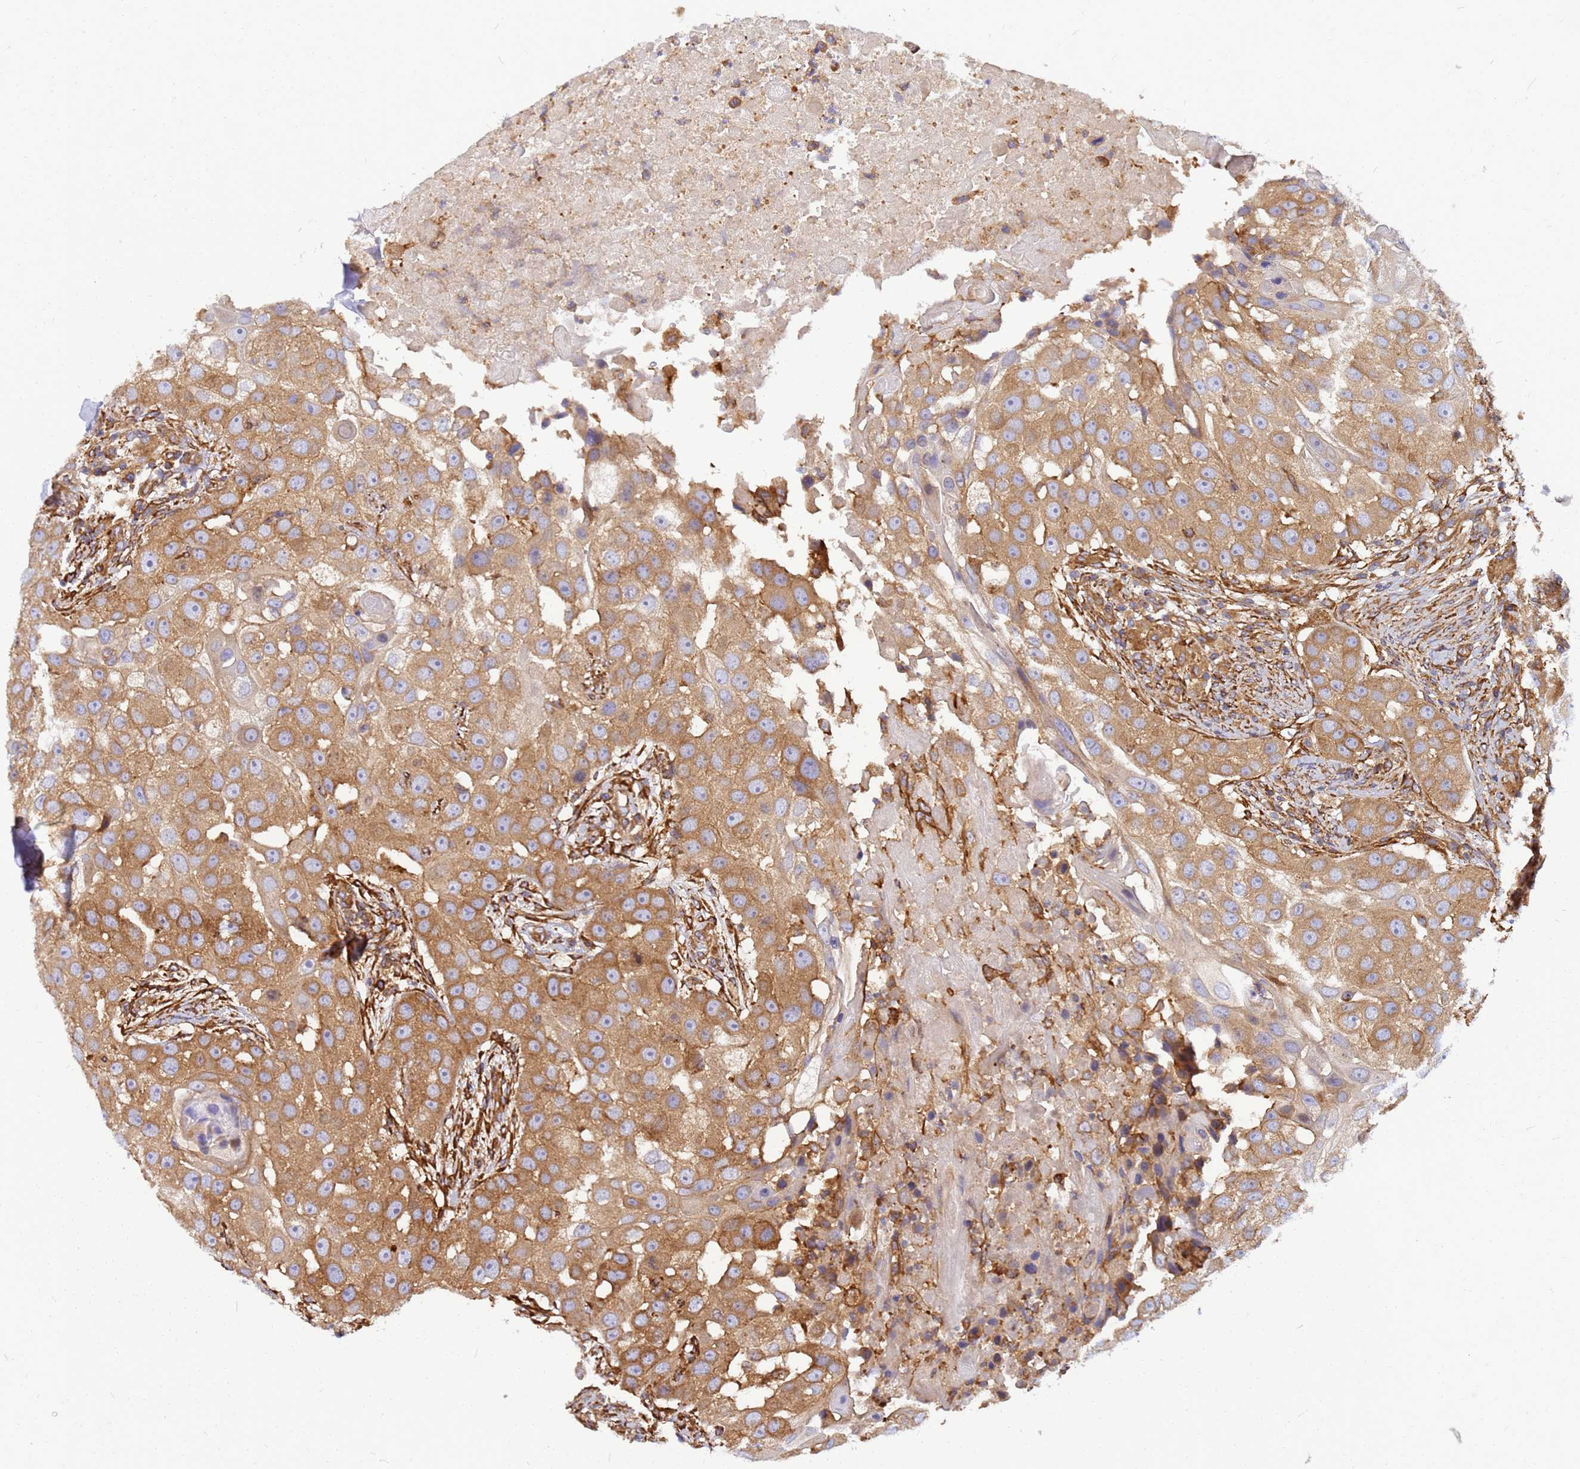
{"staining": {"intensity": "moderate", "quantity": ">75%", "location": "cytoplasmic/membranous"}, "tissue": "head and neck cancer", "cell_type": "Tumor cells", "image_type": "cancer", "snomed": [{"axis": "morphology", "description": "Normal tissue, NOS"}, {"axis": "morphology", "description": "Squamous cell carcinoma, NOS"}, {"axis": "topography", "description": "Skeletal muscle"}, {"axis": "topography", "description": "Head-Neck"}], "caption": "Human head and neck cancer stained for a protein (brown) displays moderate cytoplasmic/membranous positive positivity in about >75% of tumor cells.", "gene": "C2CD5", "patient": {"sex": "male", "age": 51}}